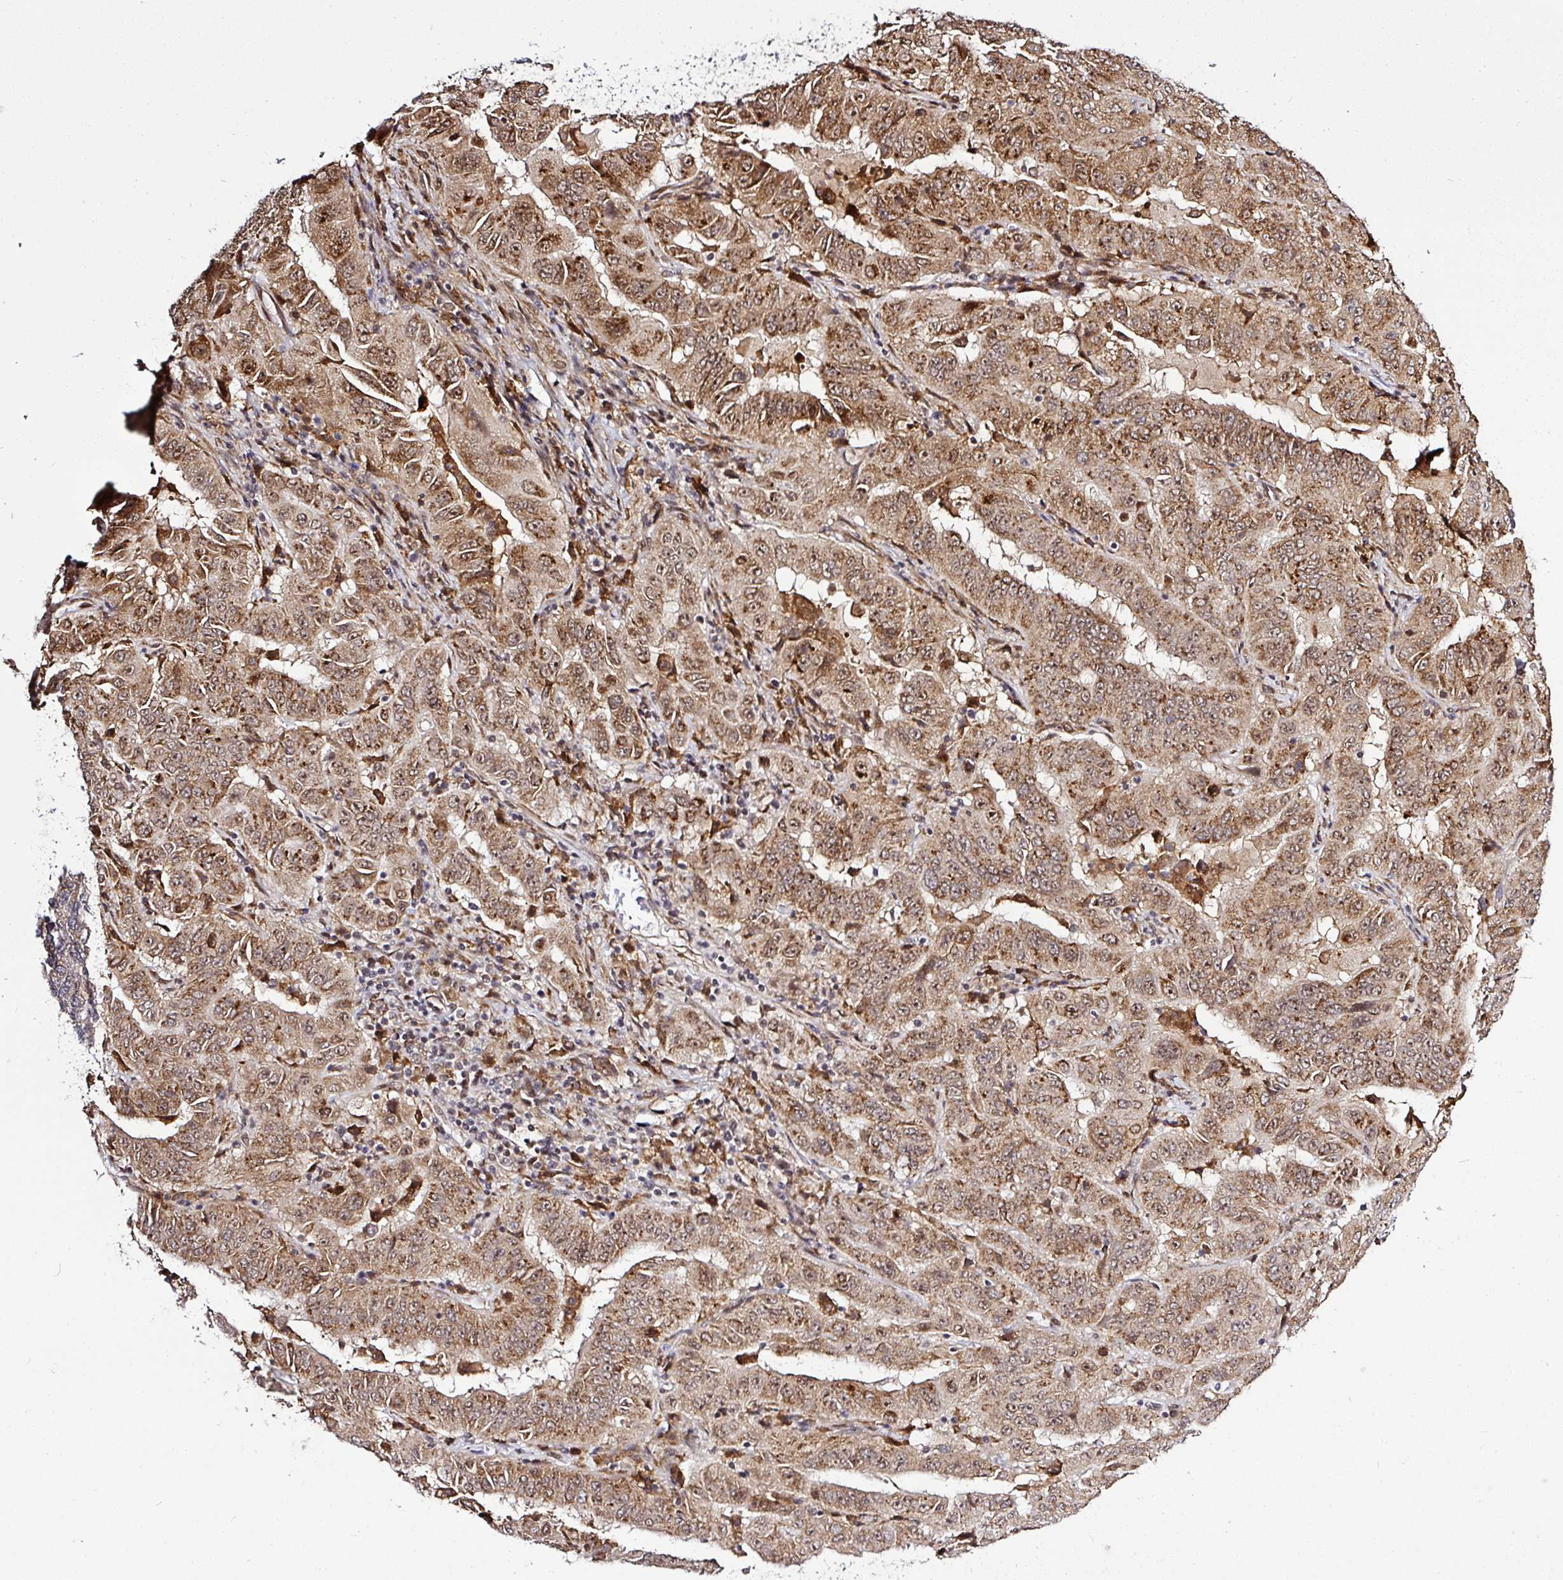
{"staining": {"intensity": "moderate", "quantity": ">75%", "location": "cytoplasmic/membranous,nuclear"}, "tissue": "pancreatic cancer", "cell_type": "Tumor cells", "image_type": "cancer", "snomed": [{"axis": "morphology", "description": "Adenocarcinoma, NOS"}, {"axis": "topography", "description": "Pancreas"}], "caption": "Protein analysis of adenocarcinoma (pancreatic) tissue reveals moderate cytoplasmic/membranous and nuclear positivity in approximately >75% of tumor cells.", "gene": "FAM153A", "patient": {"sex": "male", "age": 63}}